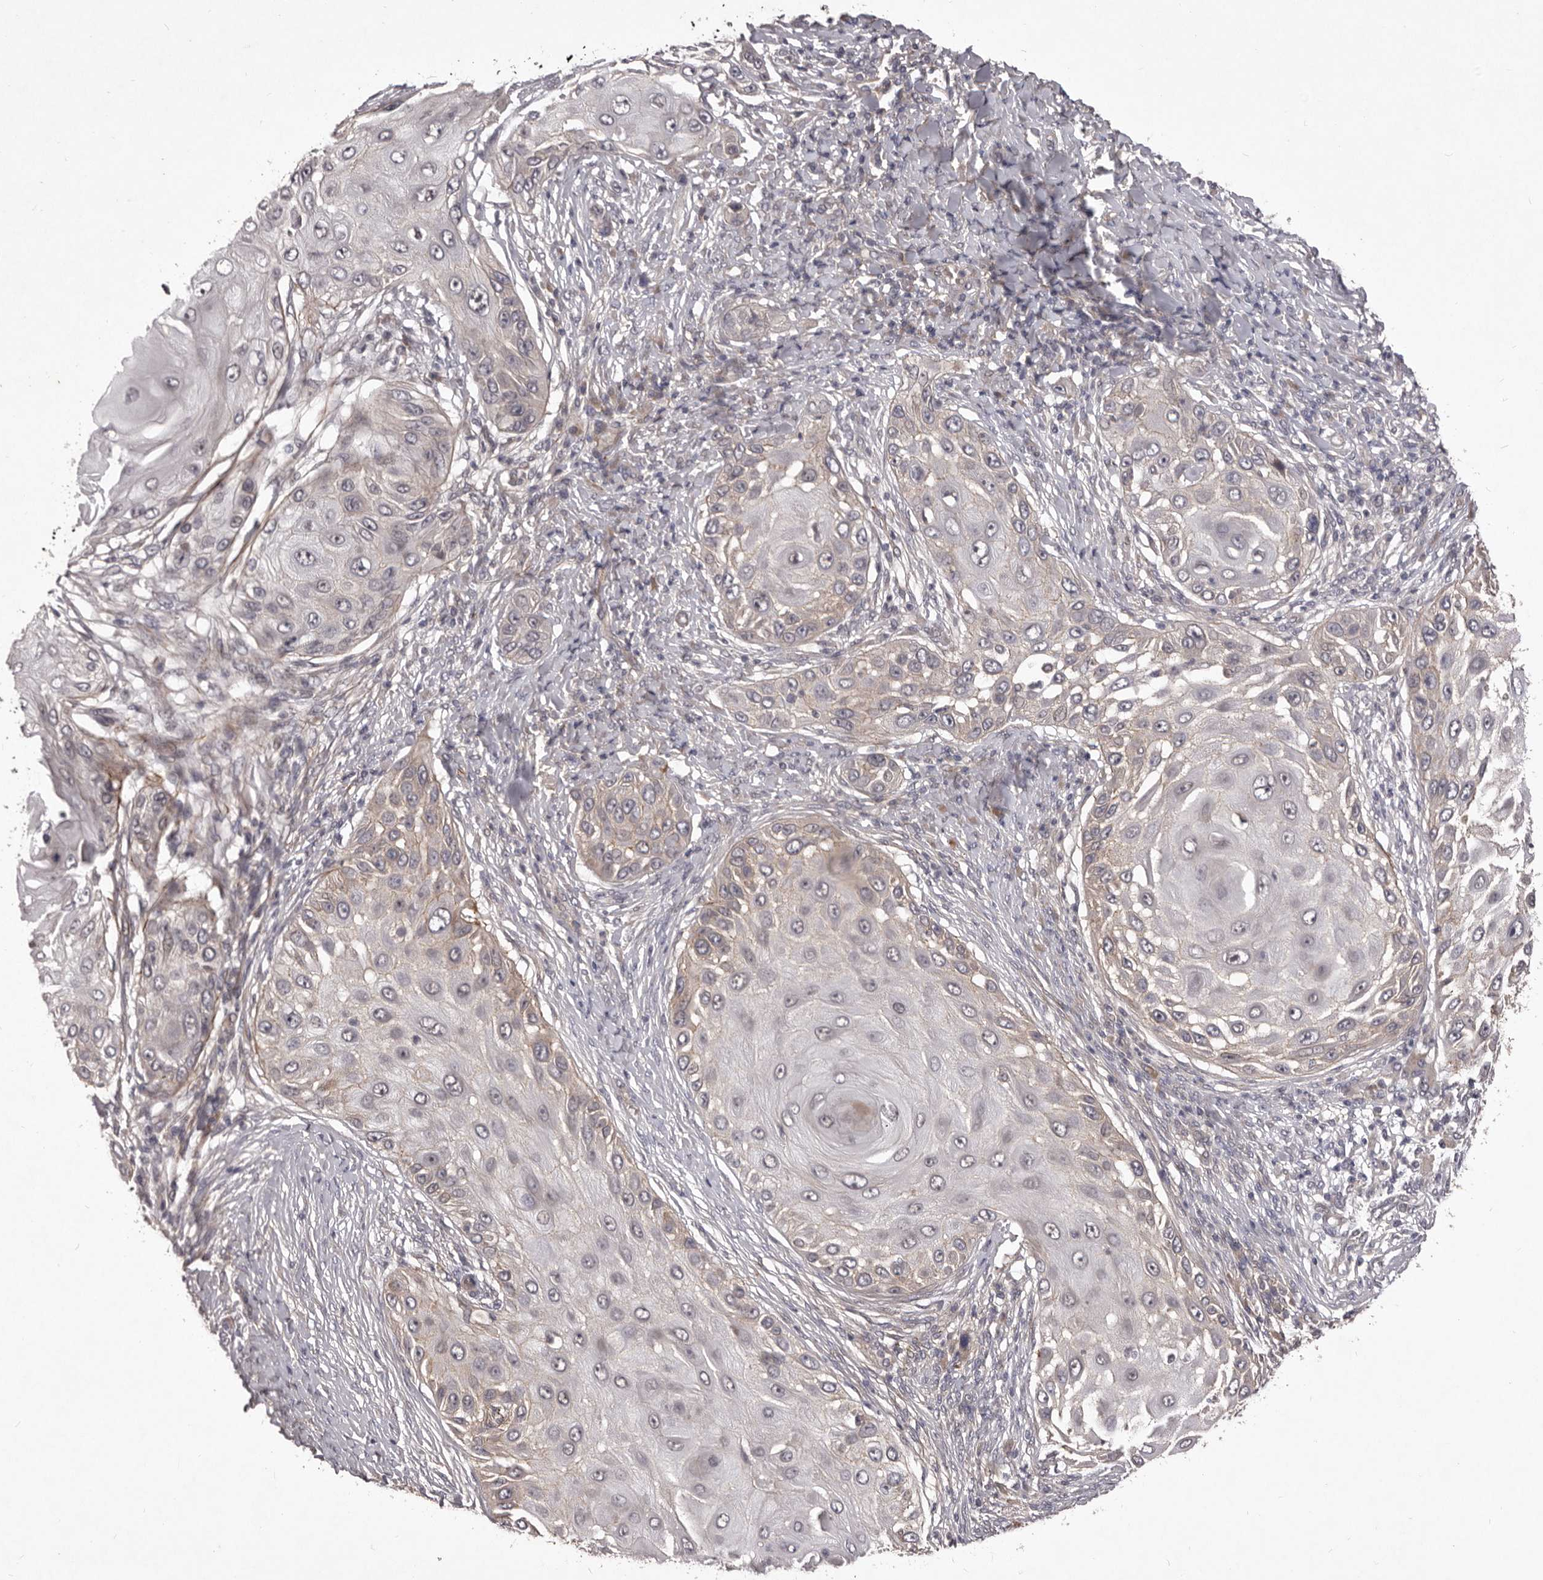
{"staining": {"intensity": "weak", "quantity": "<25%", "location": "cytoplasmic/membranous"}, "tissue": "skin cancer", "cell_type": "Tumor cells", "image_type": "cancer", "snomed": [{"axis": "morphology", "description": "Squamous cell carcinoma, NOS"}, {"axis": "topography", "description": "Skin"}], "caption": "Human skin squamous cell carcinoma stained for a protein using IHC demonstrates no staining in tumor cells.", "gene": "HBS1L", "patient": {"sex": "female", "age": 44}}